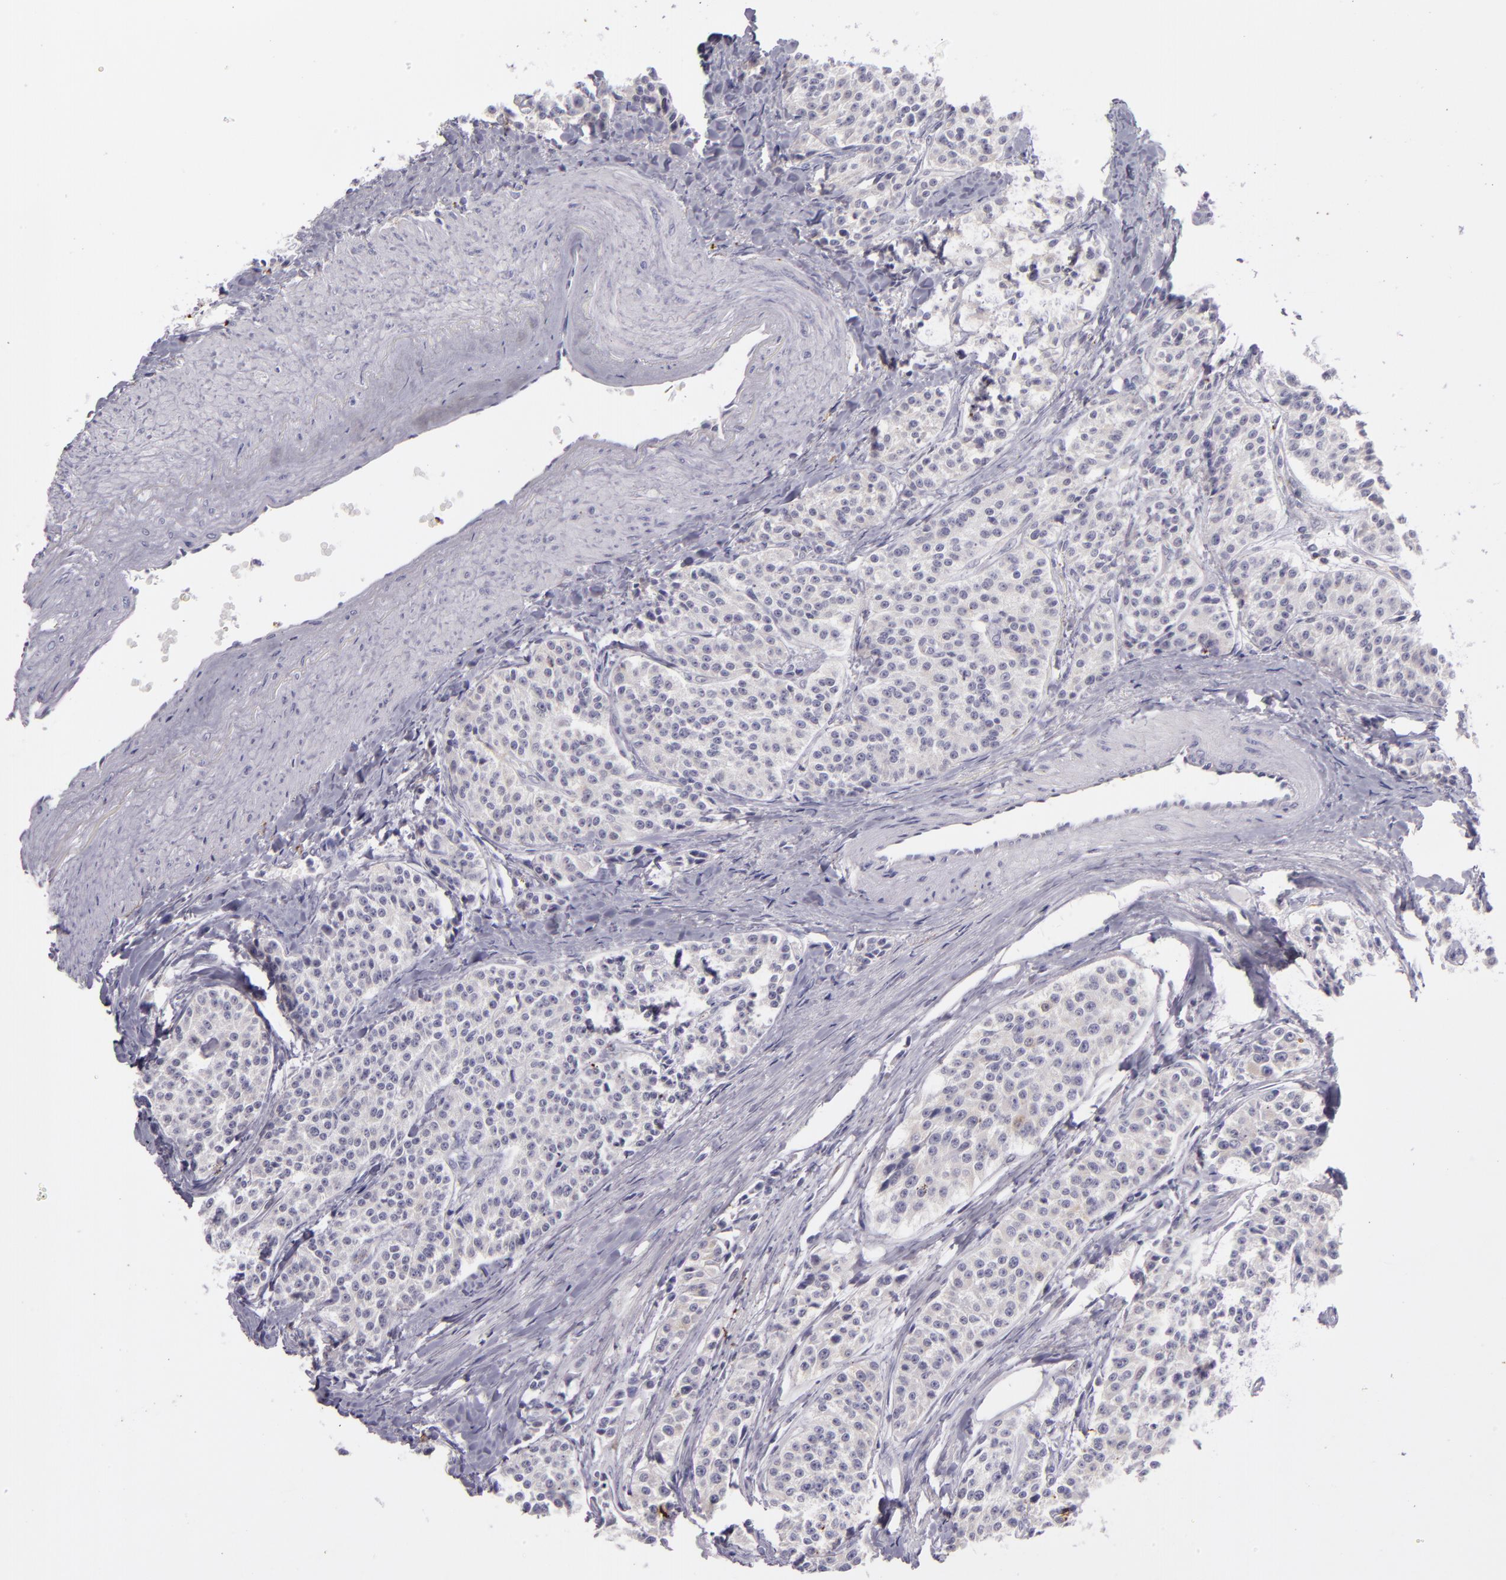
{"staining": {"intensity": "negative", "quantity": "none", "location": "none"}, "tissue": "carcinoid", "cell_type": "Tumor cells", "image_type": "cancer", "snomed": [{"axis": "morphology", "description": "Carcinoid, malignant, NOS"}, {"axis": "topography", "description": "Stomach"}], "caption": "A micrograph of human carcinoid is negative for staining in tumor cells.", "gene": "SNCB", "patient": {"sex": "female", "age": 76}}